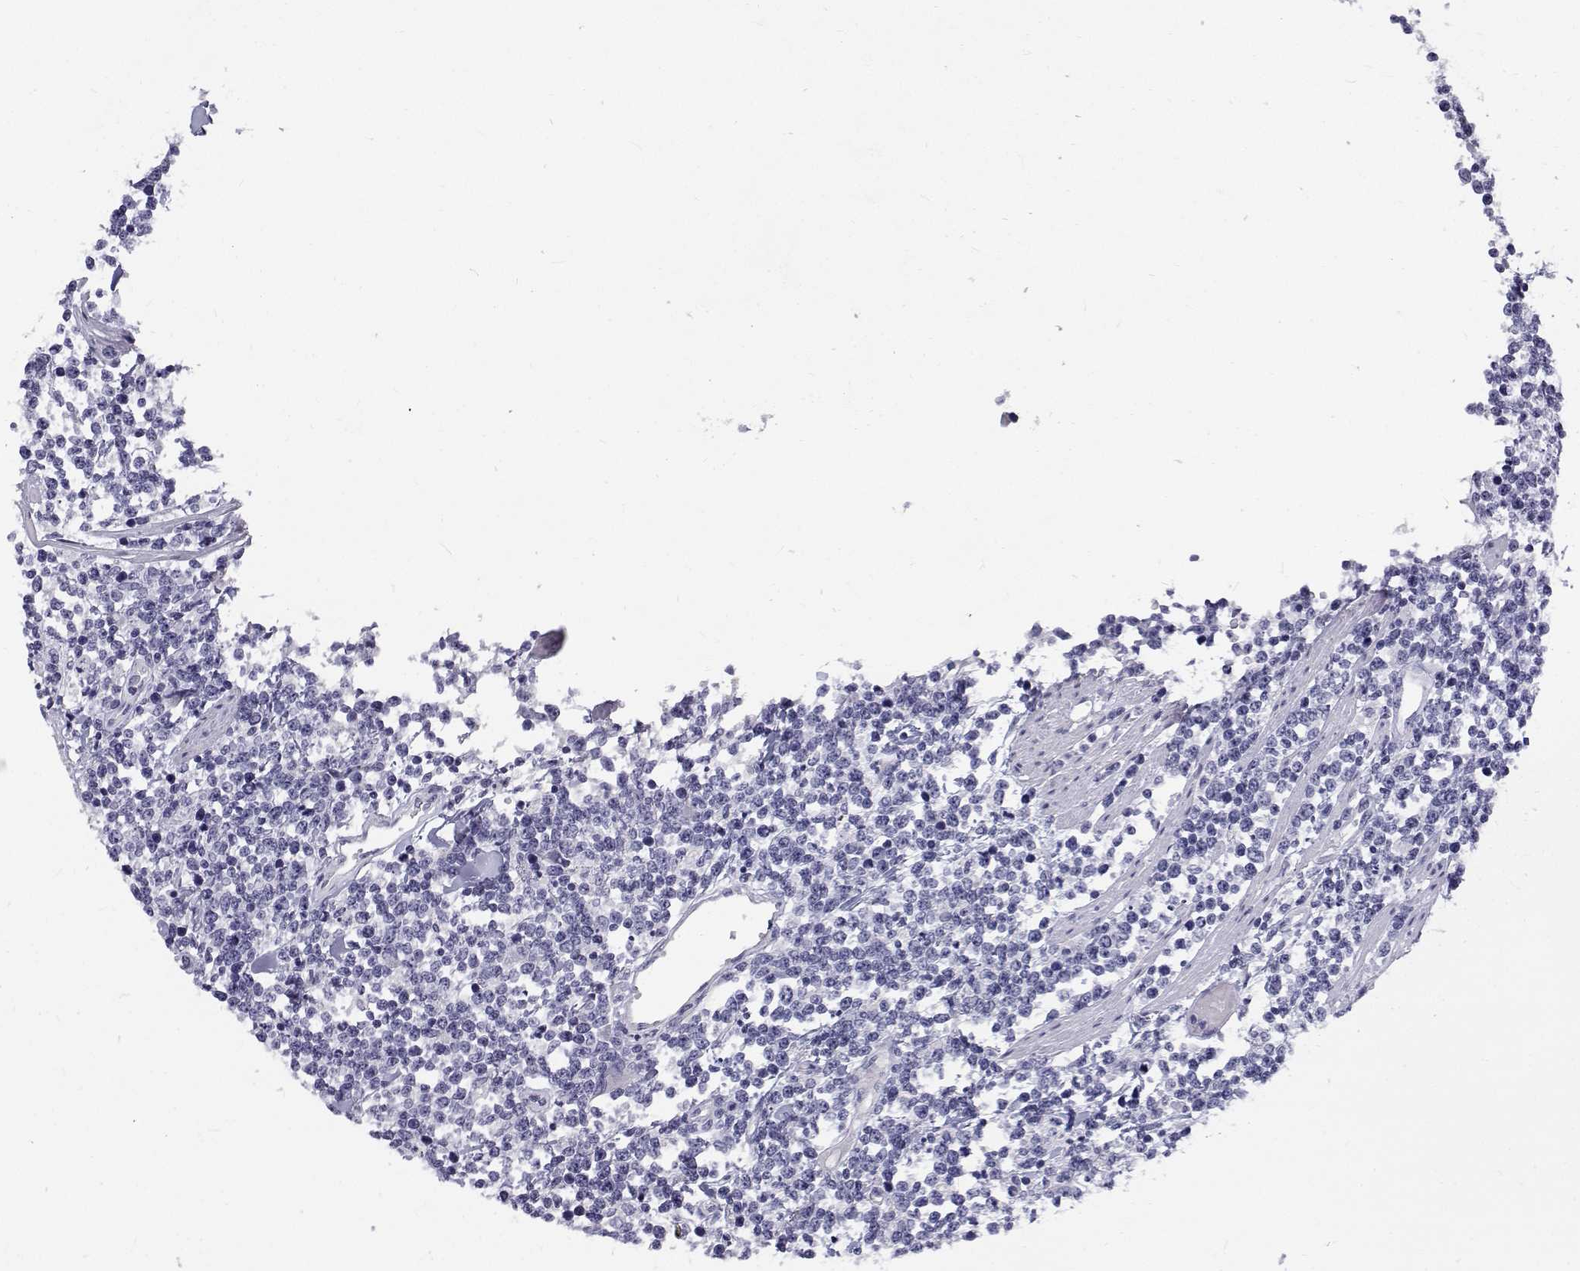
{"staining": {"intensity": "negative", "quantity": "none", "location": "none"}, "tissue": "lymphoma", "cell_type": "Tumor cells", "image_type": "cancer", "snomed": [{"axis": "morphology", "description": "Malignant lymphoma, non-Hodgkin's type, High grade"}, {"axis": "topography", "description": "Colon"}], "caption": "DAB (3,3'-diaminobenzidine) immunohistochemical staining of high-grade malignant lymphoma, non-Hodgkin's type reveals no significant positivity in tumor cells.", "gene": "NCR2", "patient": {"sex": "male", "age": 82}}